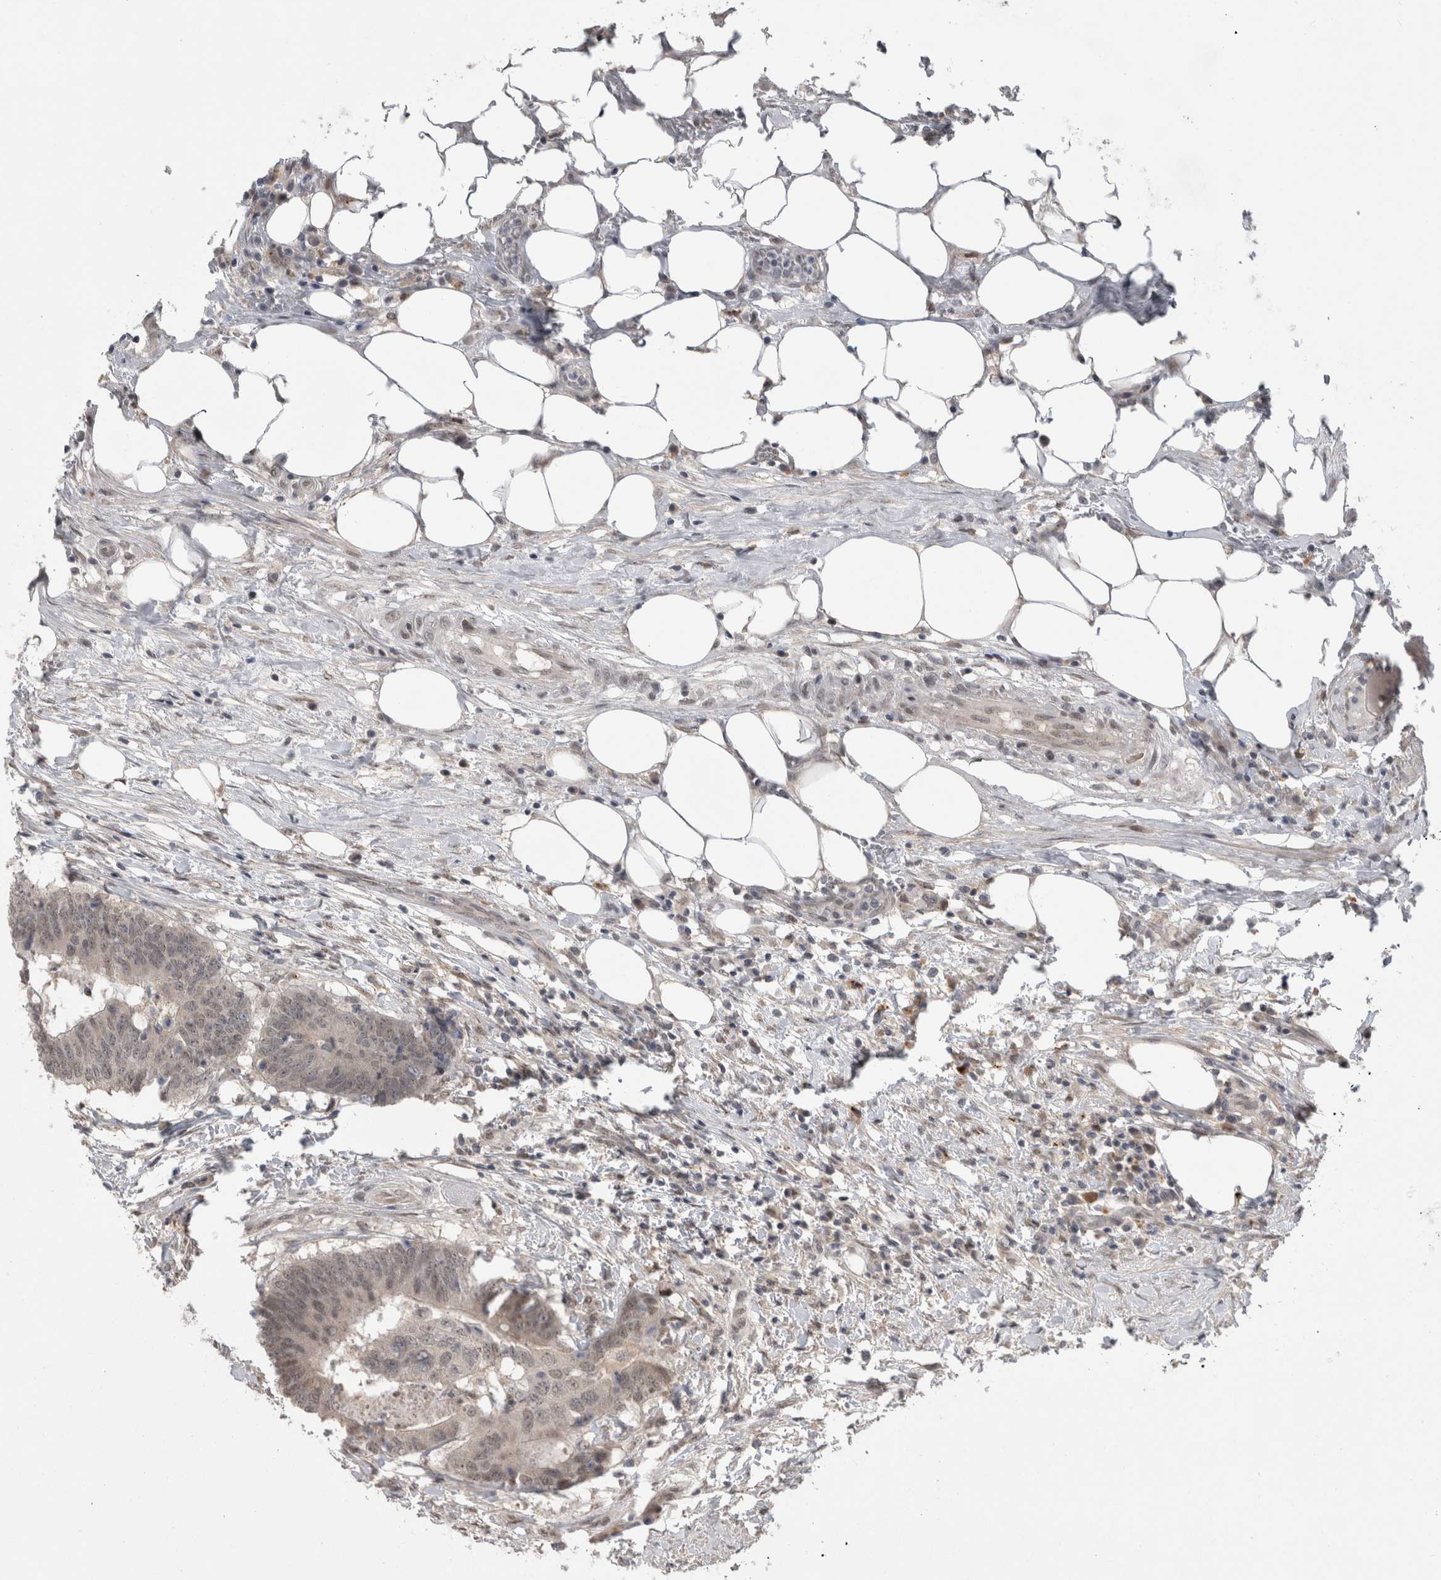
{"staining": {"intensity": "weak", "quantity": "<25%", "location": "cytoplasmic/membranous,nuclear"}, "tissue": "colorectal cancer", "cell_type": "Tumor cells", "image_type": "cancer", "snomed": [{"axis": "morphology", "description": "Adenocarcinoma, NOS"}, {"axis": "topography", "description": "Colon"}], "caption": "A photomicrograph of colorectal cancer (adenocarcinoma) stained for a protein reveals no brown staining in tumor cells. The staining is performed using DAB (3,3'-diaminobenzidine) brown chromogen with nuclei counter-stained in using hematoxylin.", "gene": "MTBP", "patient": {"sex": "male", "age": 56}}